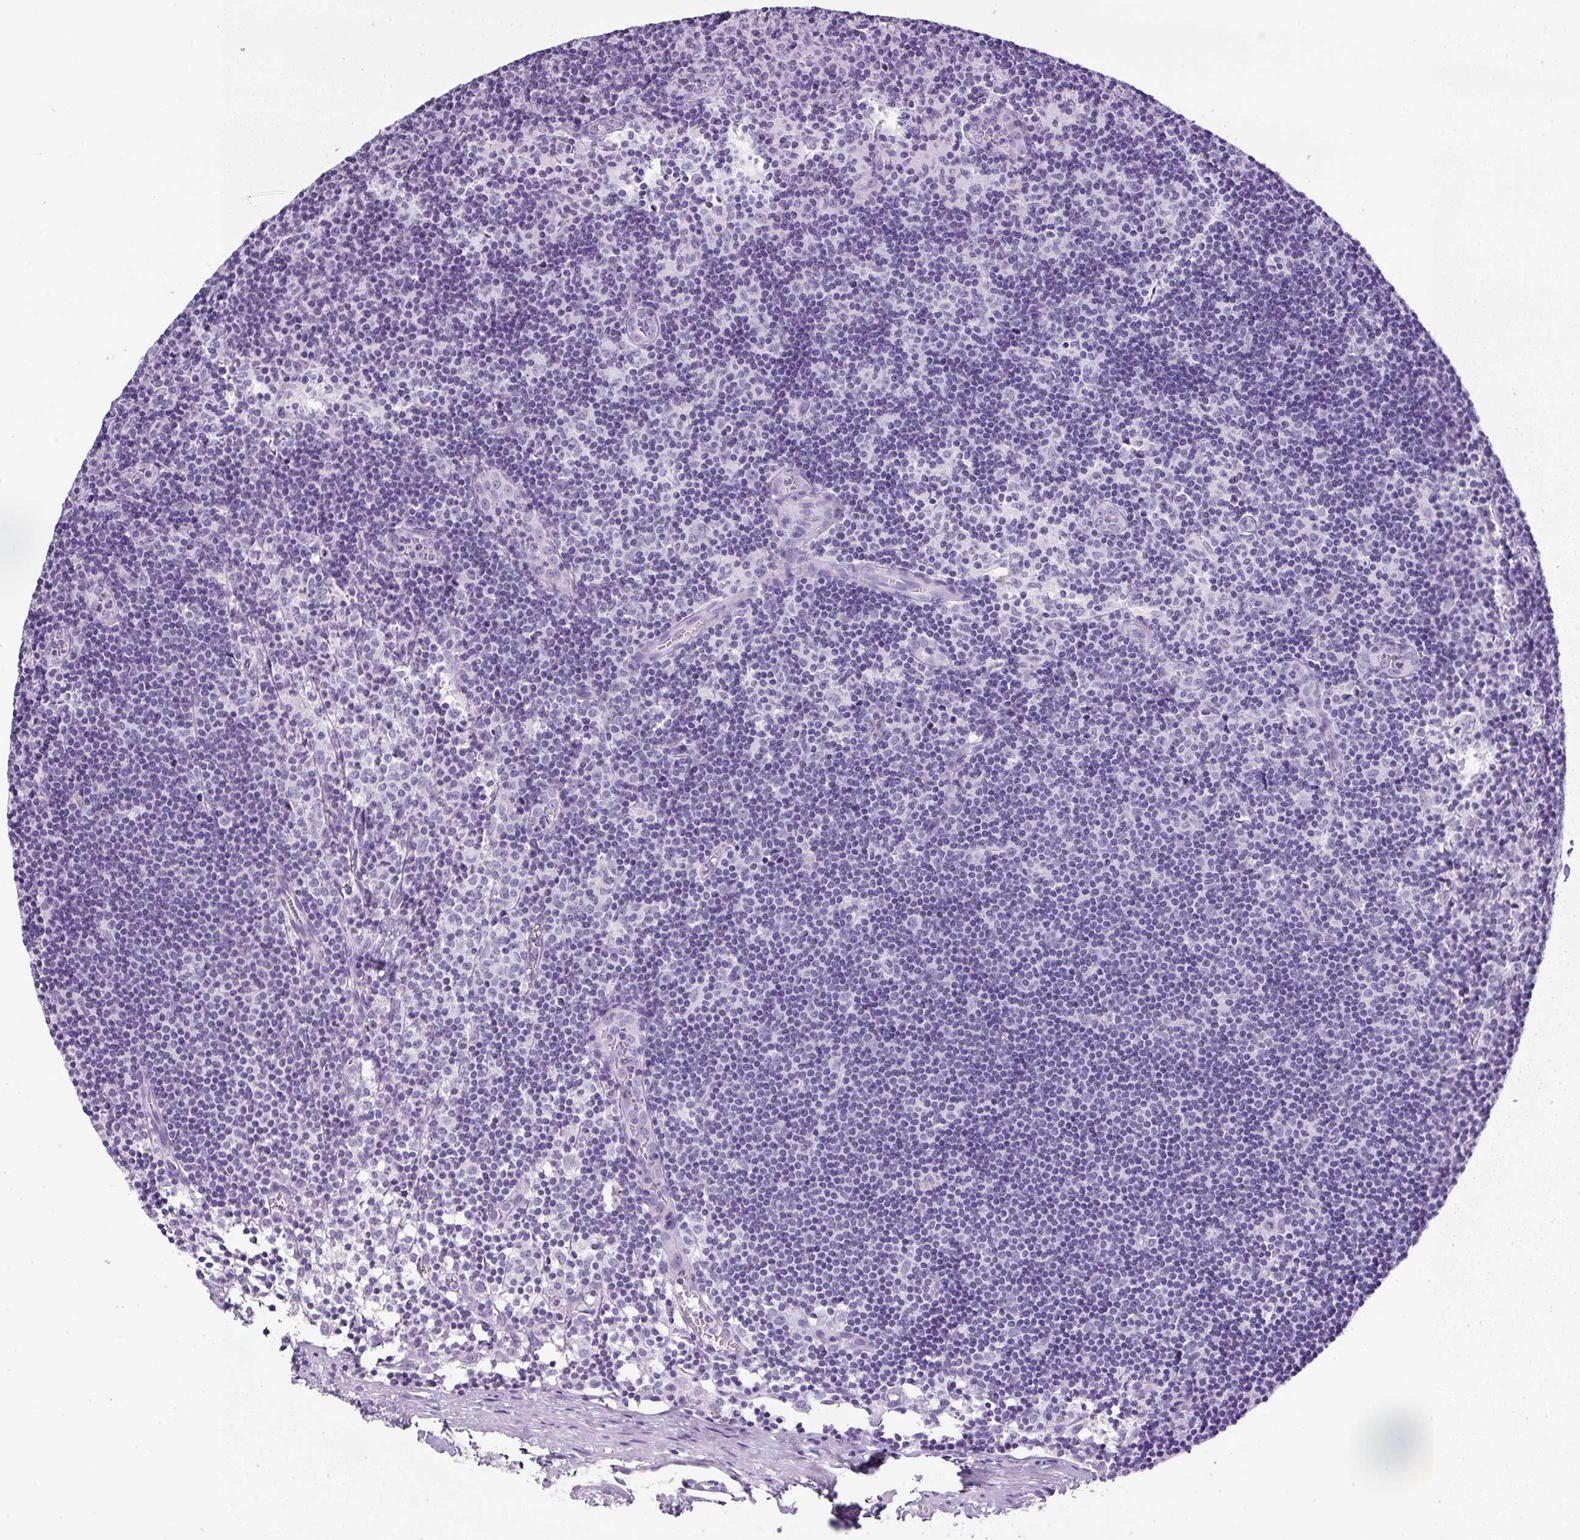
{"staining": {"intensity": "negative", "quantity": "none", "location": "none"}, "tissue": "lymph node", "cell_type": "Germinal center cells", "image_type": "normal", "snomed": [{"axis": "morphology", "description": "Normal tissue, NOS"}, {"axis": "topography", "description": "Lymph node"}], "caption": "The histopathology image demonstrates no significant positivity in germinal center cells of lymph node.", "gene": "RHBDD2", "patient": {"sex": "female", "age": 45}}